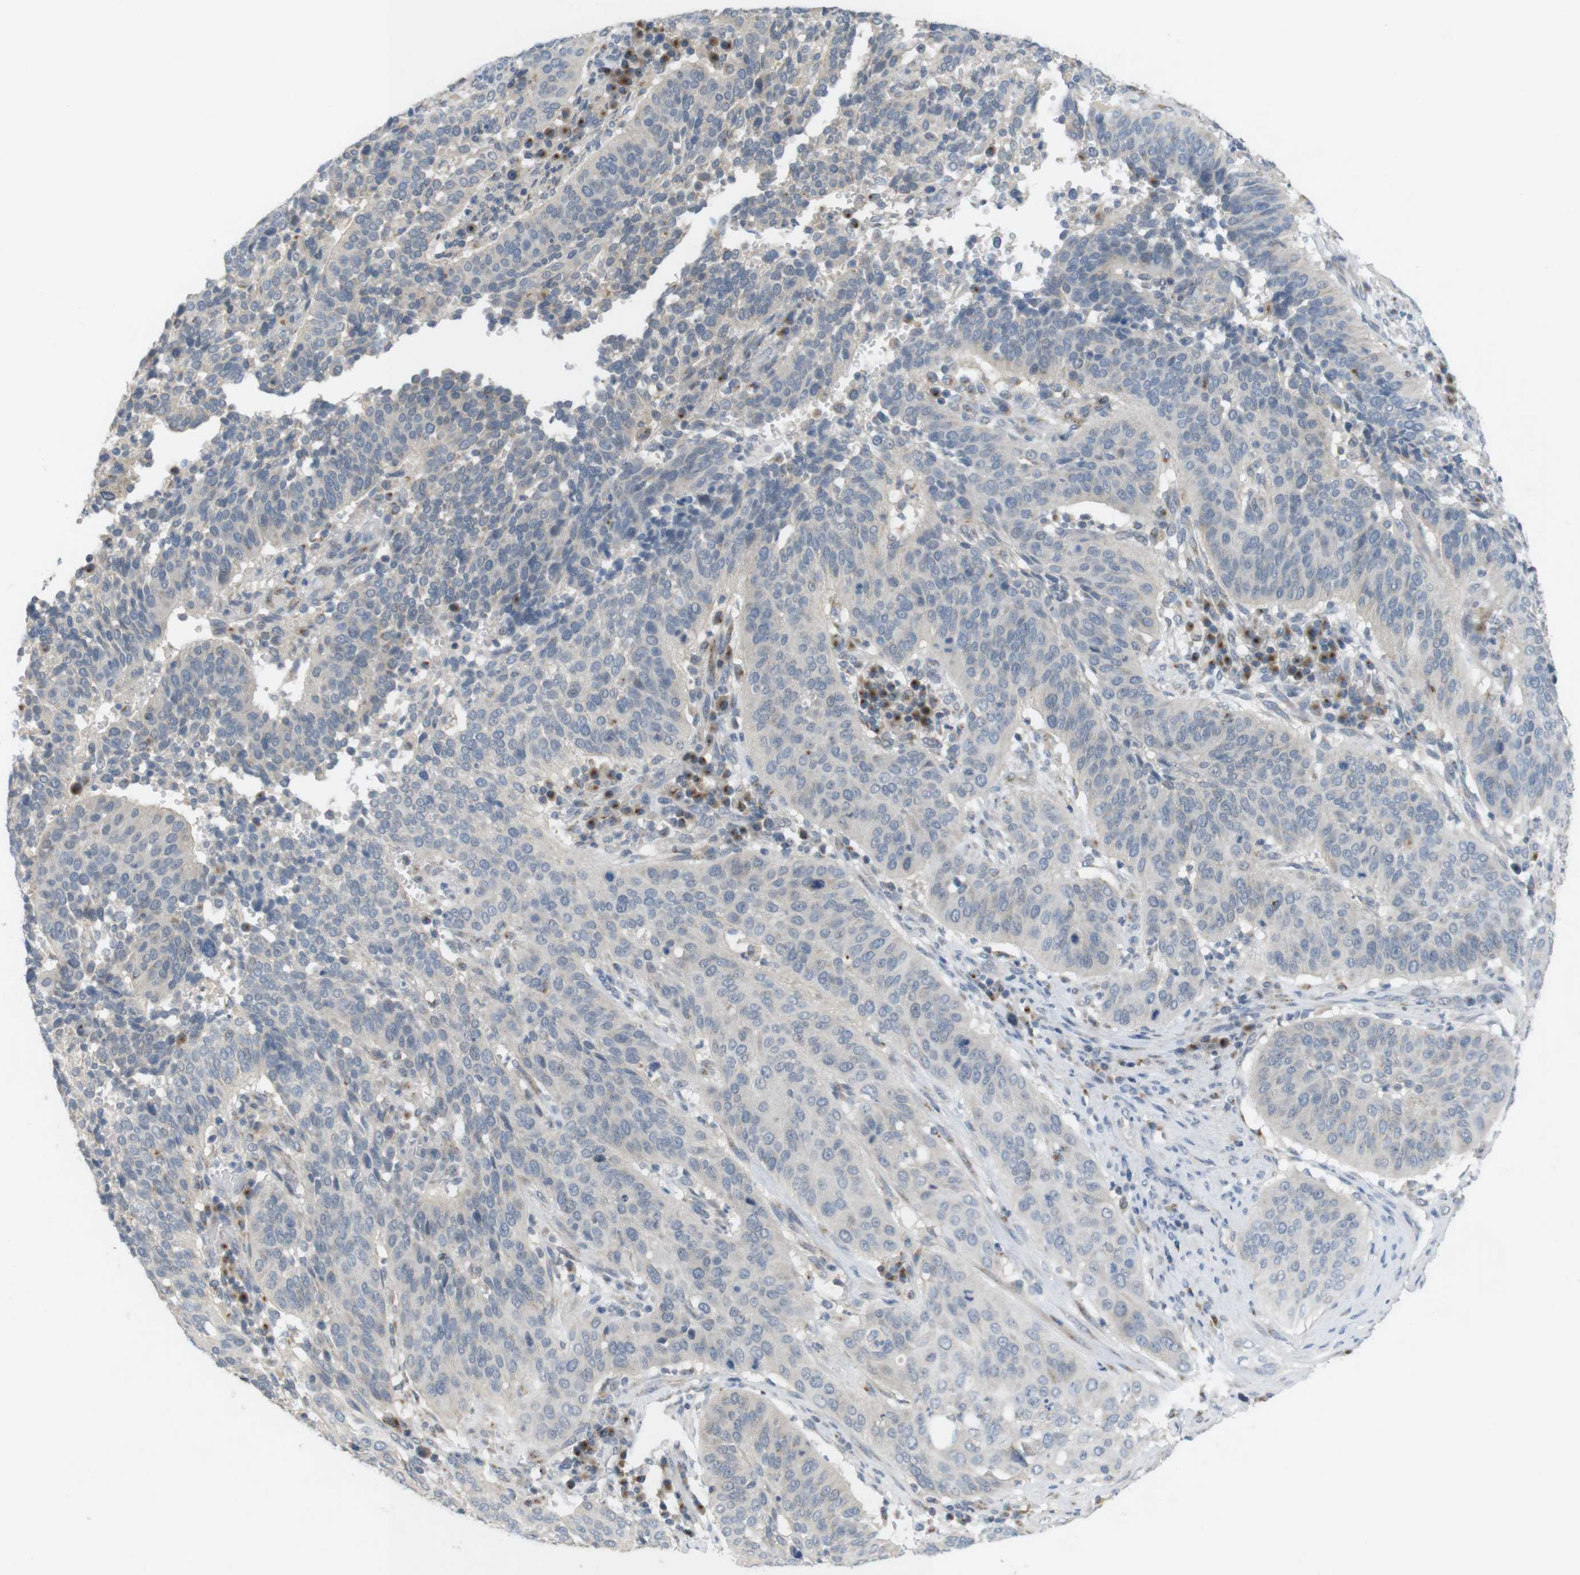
{"staining": {"intensity": "negative", "quantity": "none", "location": "none"}, "tissue": "cervical cancer", "cell_type": "Tumor cells", "image_type": "cancer", "snomed": [{"axis": "morphology", "description": "Normal tissue, NOS"}, {"axis": "morphology", "description": "Squamous cell carcinoma, NOS"}, {"axis": "topography", "description": "Cervix"}], "caption": "The histopathology image displays no significant positivity in tumor cells of cervical squamous cell carcinoma.", "gene": "YIPF3", "patient": {"sex": "female", "age": 39}}